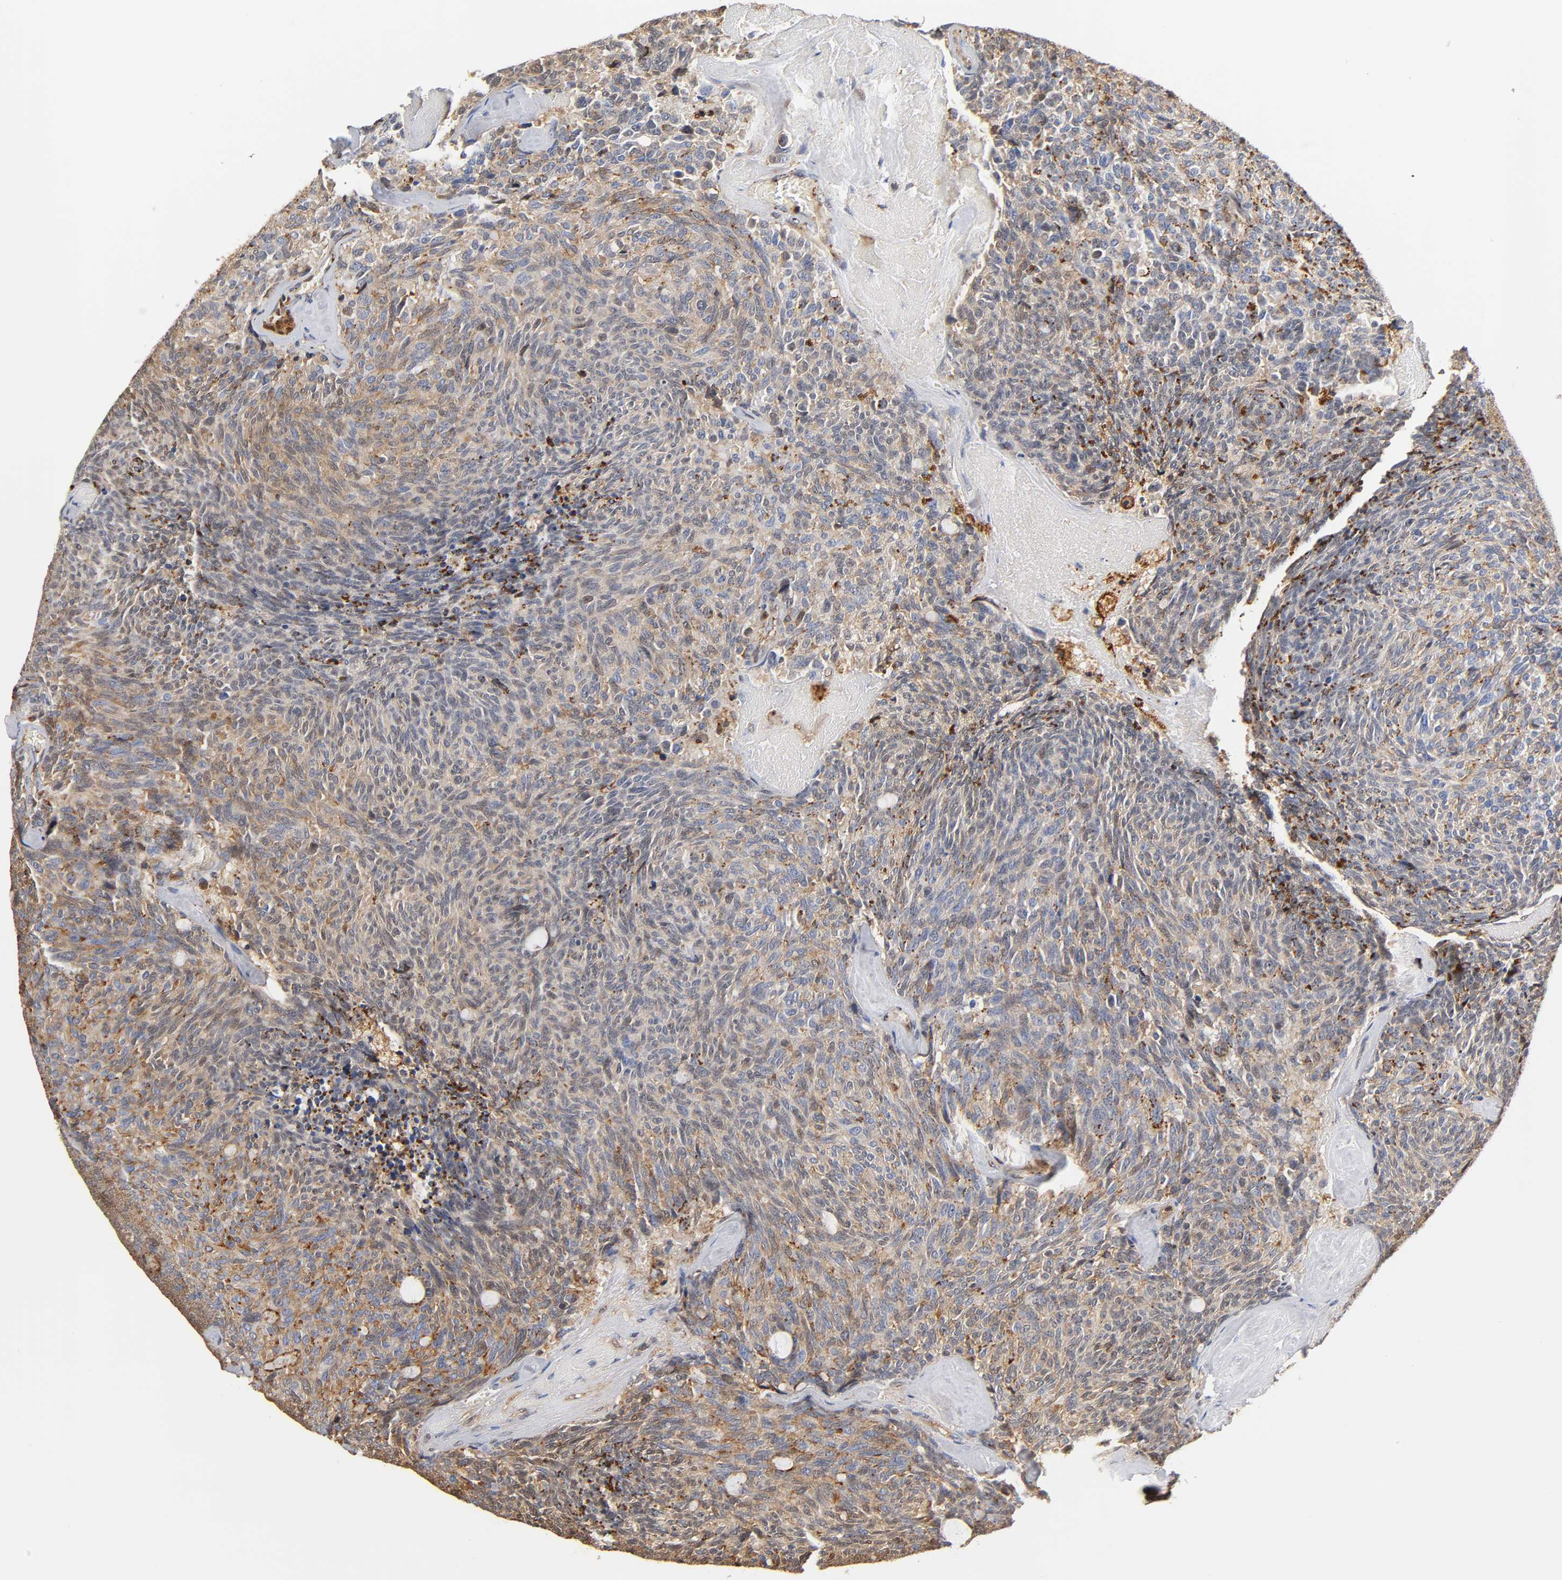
{"staining": {"intensity": "weak", "quantity": ">75%", "location": "cytoplasmic/membranous"}, "tissue": "carcinoid", "cell_type": "Tumor cells", "image_type": "cancer", "snomed": [{"axis": "morphology", "description": "Carcinoid, malignant, NOS"}, {"axis": "topography", "description": "Pancreas"}], "caption": "Immunohistochemical staining of carcinoid reveals low levels of weak cytoplasmic/membranous staining in about >75% of tumor cells.", "gene": "ANXA11", "patient": {"sex": "female", "age": 54}}